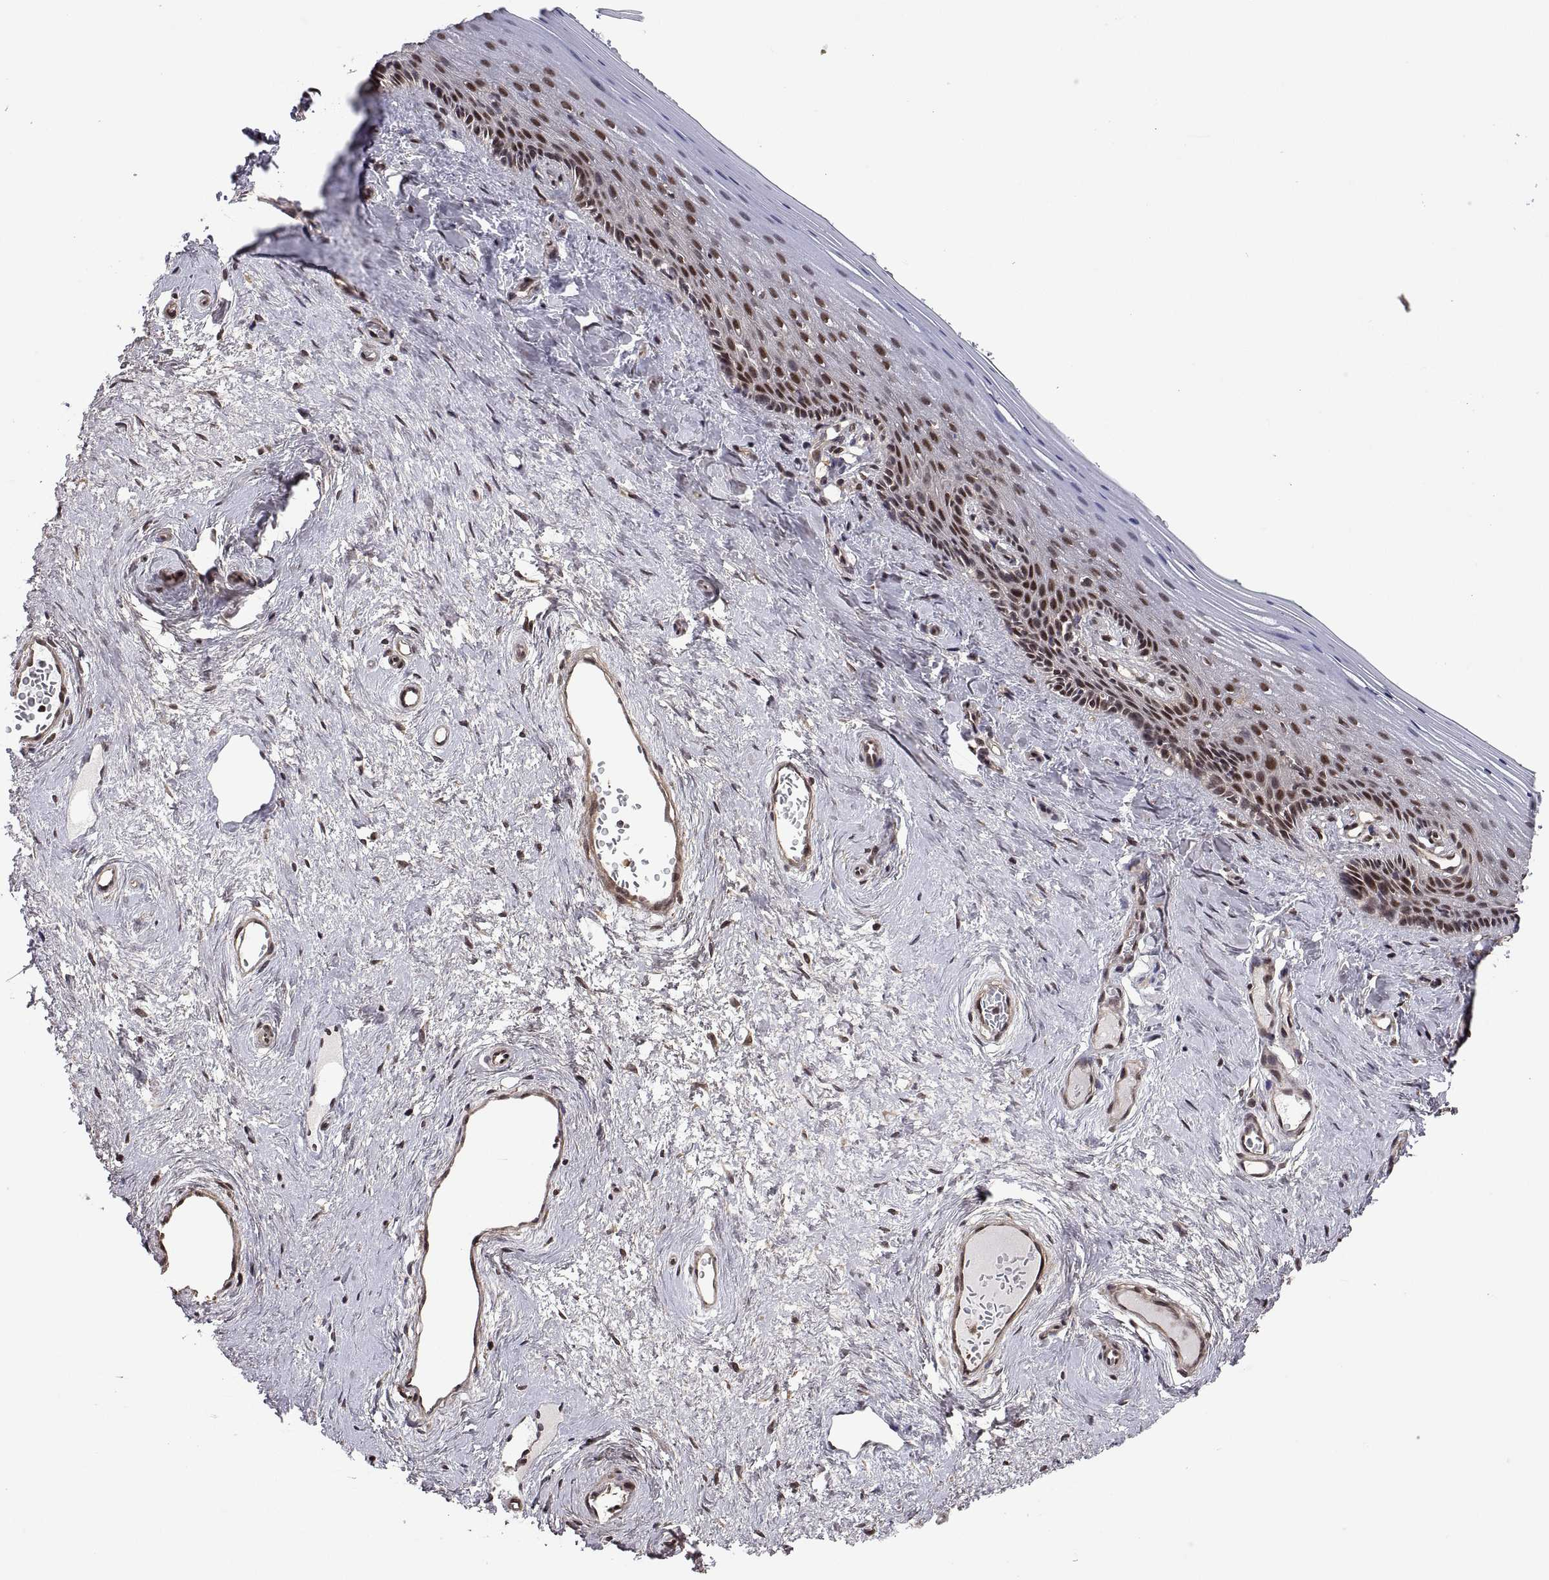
{"staining": {"intensity": "moderate", "quantity": ">75%", "location": "nuclear"}, "tissue": "vagina", "cell_type": "Squamous epithelial cells", "image_type": "normal", "snomed": [{"axis": "morphology", "description": "Normal tissue, NOS"}, {"axis": "topography", "description": "Vagina"}], "caption": "The image reveals immunohistochemical staining of benign vagina. There is moderate nuclear staining is seen in about >75% of squamous epithelial cells. (DAB IHC with brightfield microscopy, high magnification).", "gene": "ZNRF2", "patient": {"sex": "female", "age": 45}}